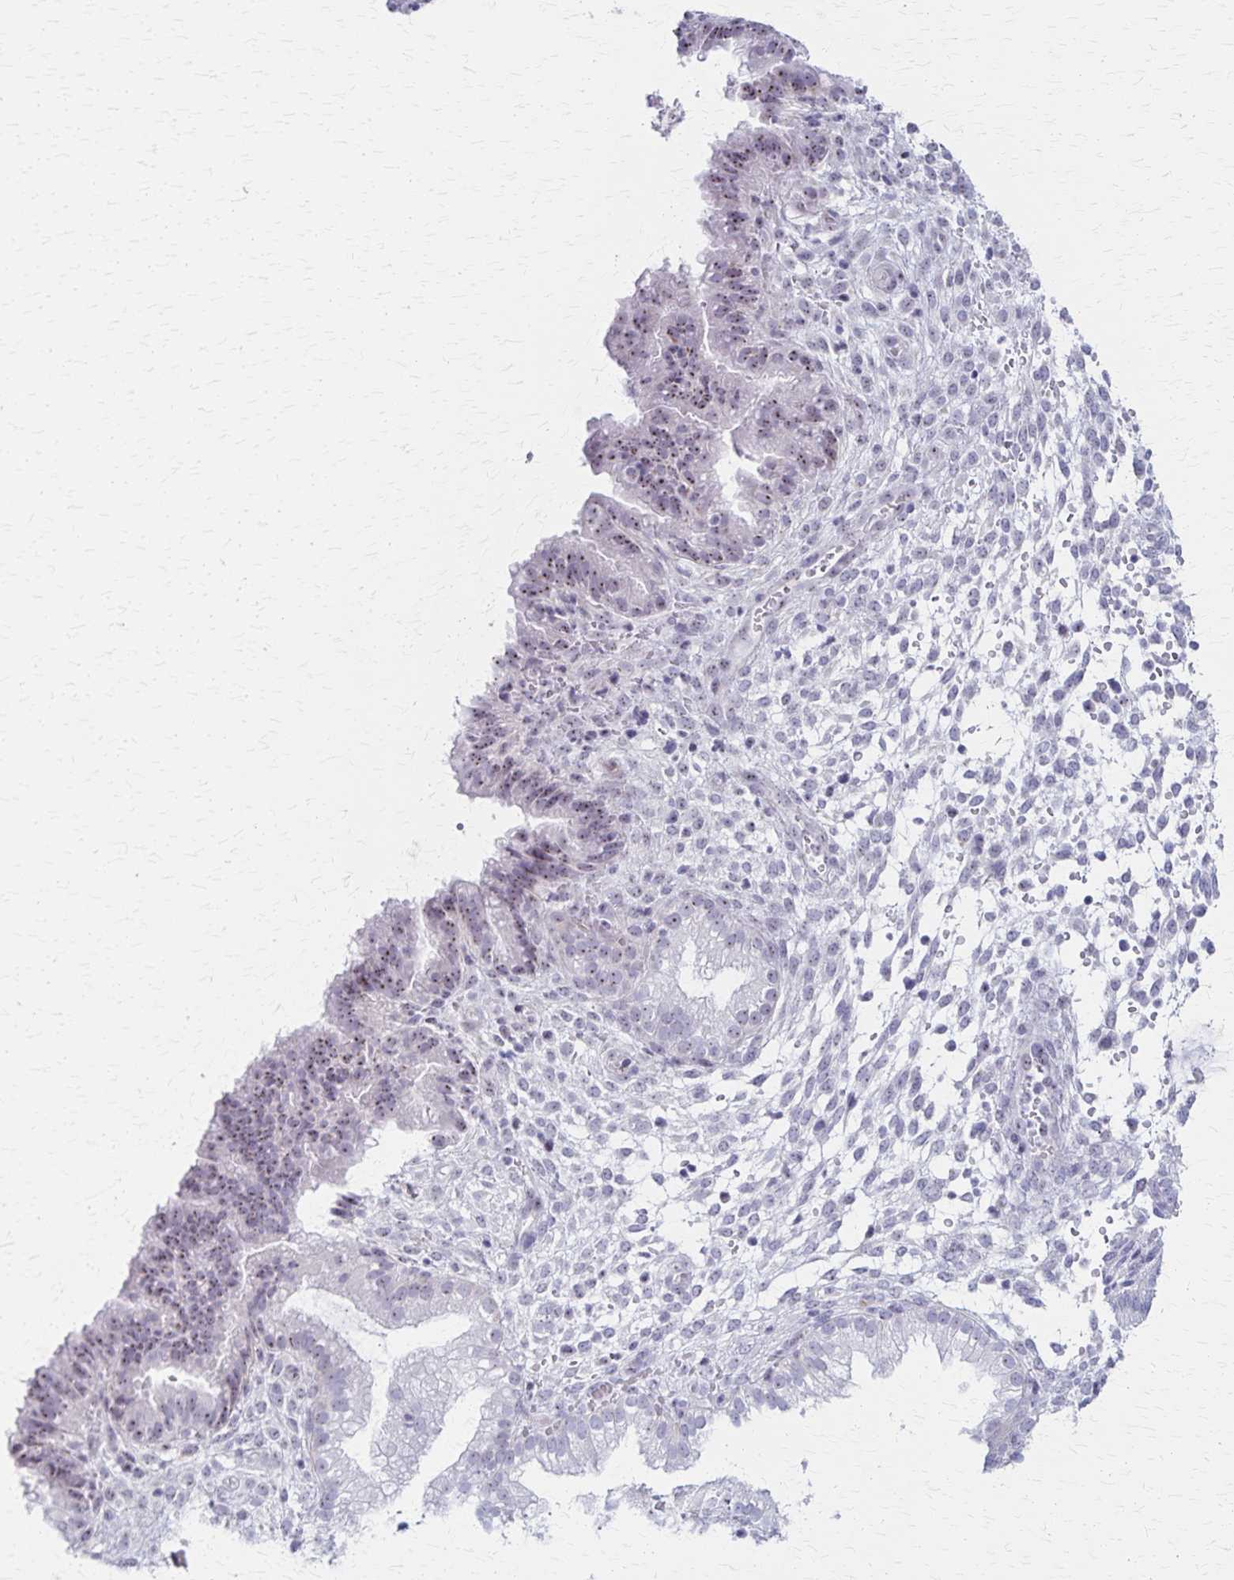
{"staining": {"intensity": "negative", "quantity": "none", "location": "none"}, "tissue": "endometrium", "cell_type": "Cells in endometrial stroma", "image_type": "normal", "snomed": [{"axis": "morphology", "description": "Normal tissue, NOS"}, {"axis": "topography", "description": "Endometrium"}], "caption": "Cells in endometrial stroma show no significant staining in unremarkable endometrium.", "gene": "DLK2", "patient": {"sex": "female", "age": 33}}